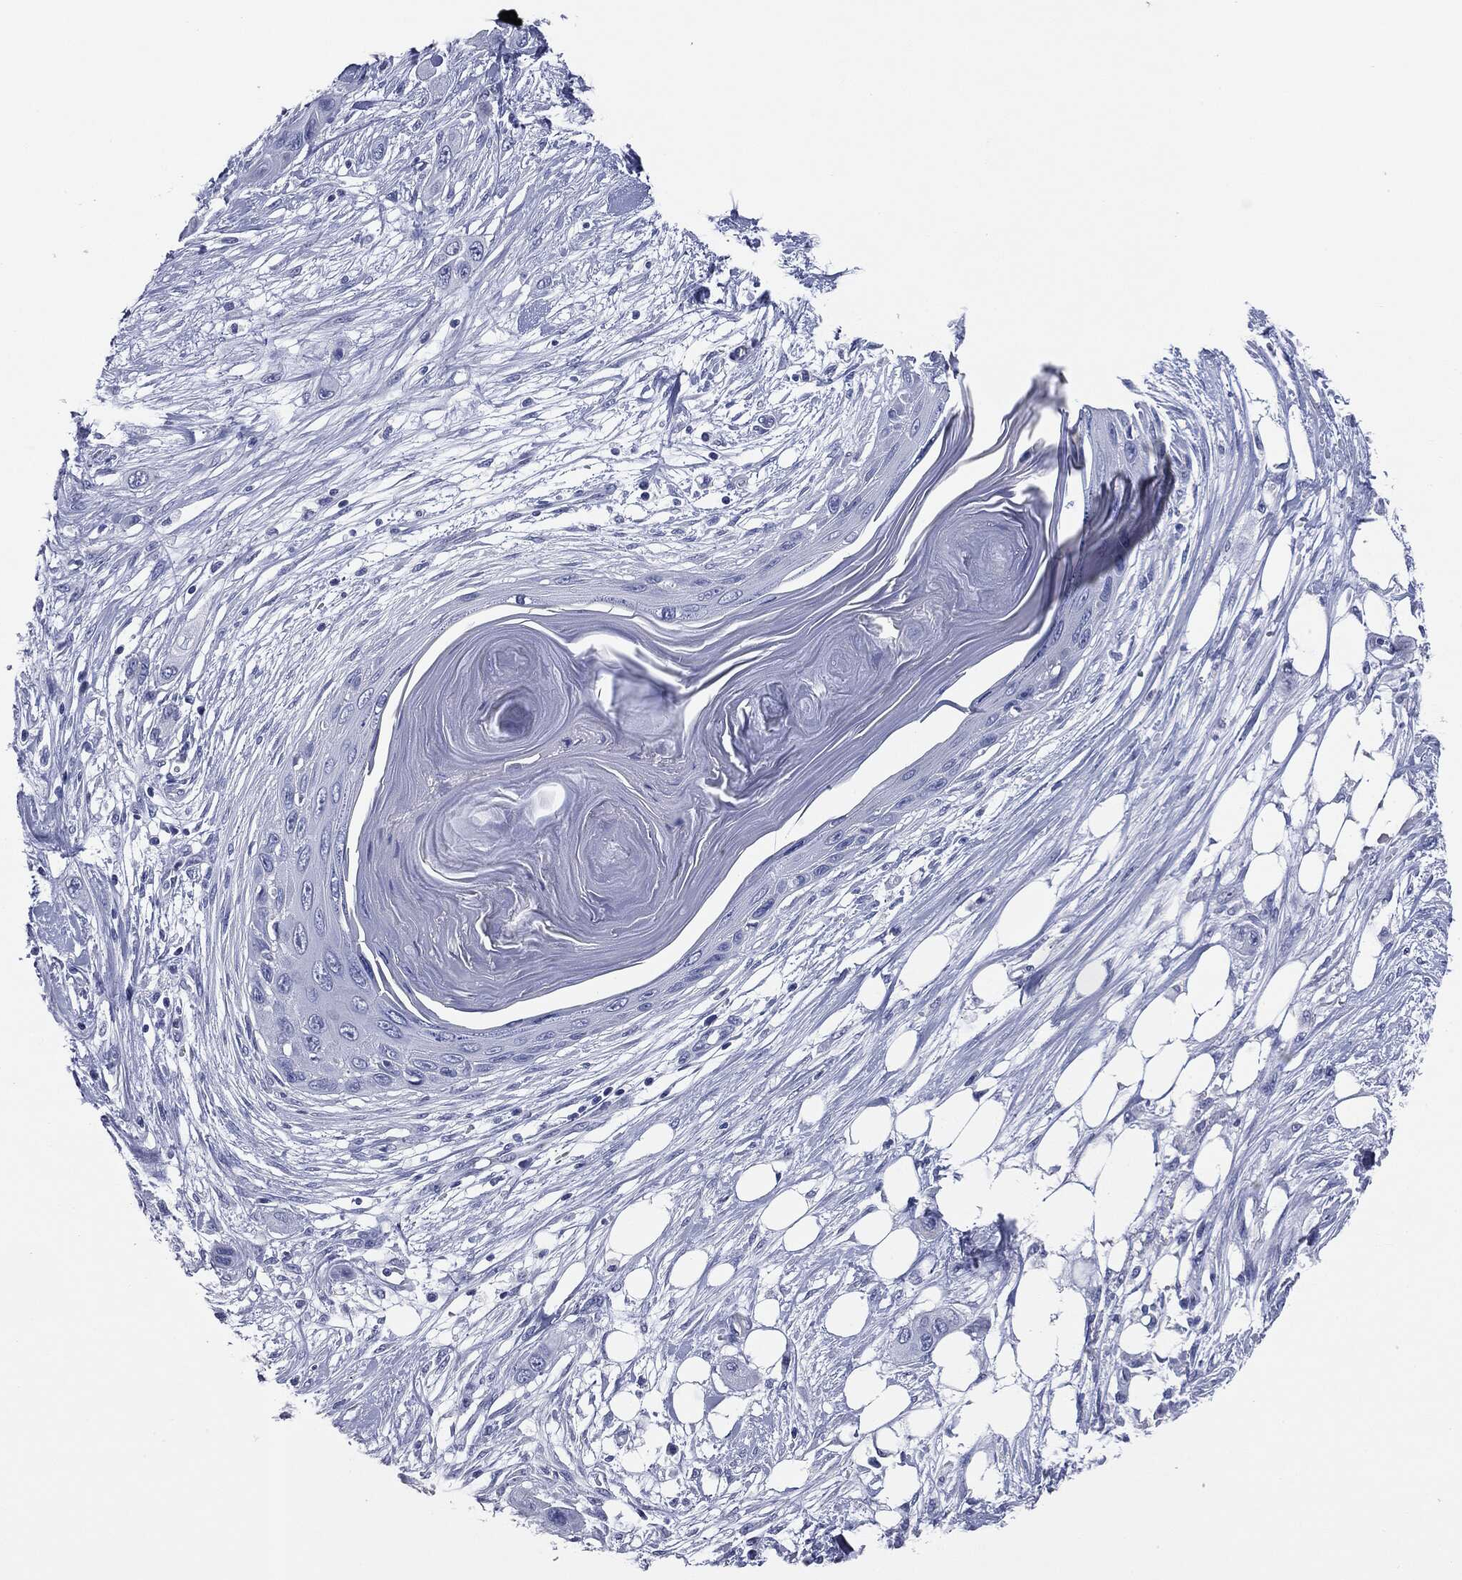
{"staining": {"intensity": "negative", "quantity": "none", "location": "none"}, "tissue": "skin cancer", "cell_type": "Tumor cells", "image_type": "cancer", "snomed": [{"axis": "morphology", "description": "Squamous cell carcinoma, NOS"}, {"axis": "topography", "description": "Skin"}], "caption": "IHC of skin cancer (squamous cell carcinoma) shows no staining in tumor cells. The staining was performed using DAB (3,3'-diaminobenzidine) to visualize the protein expression in brown, while the nuclei were stained in blue with hematoxylin (Magnification: 20x).", "gene": "ATP2A1", "patient": {"sex": "male", "age": 79}}